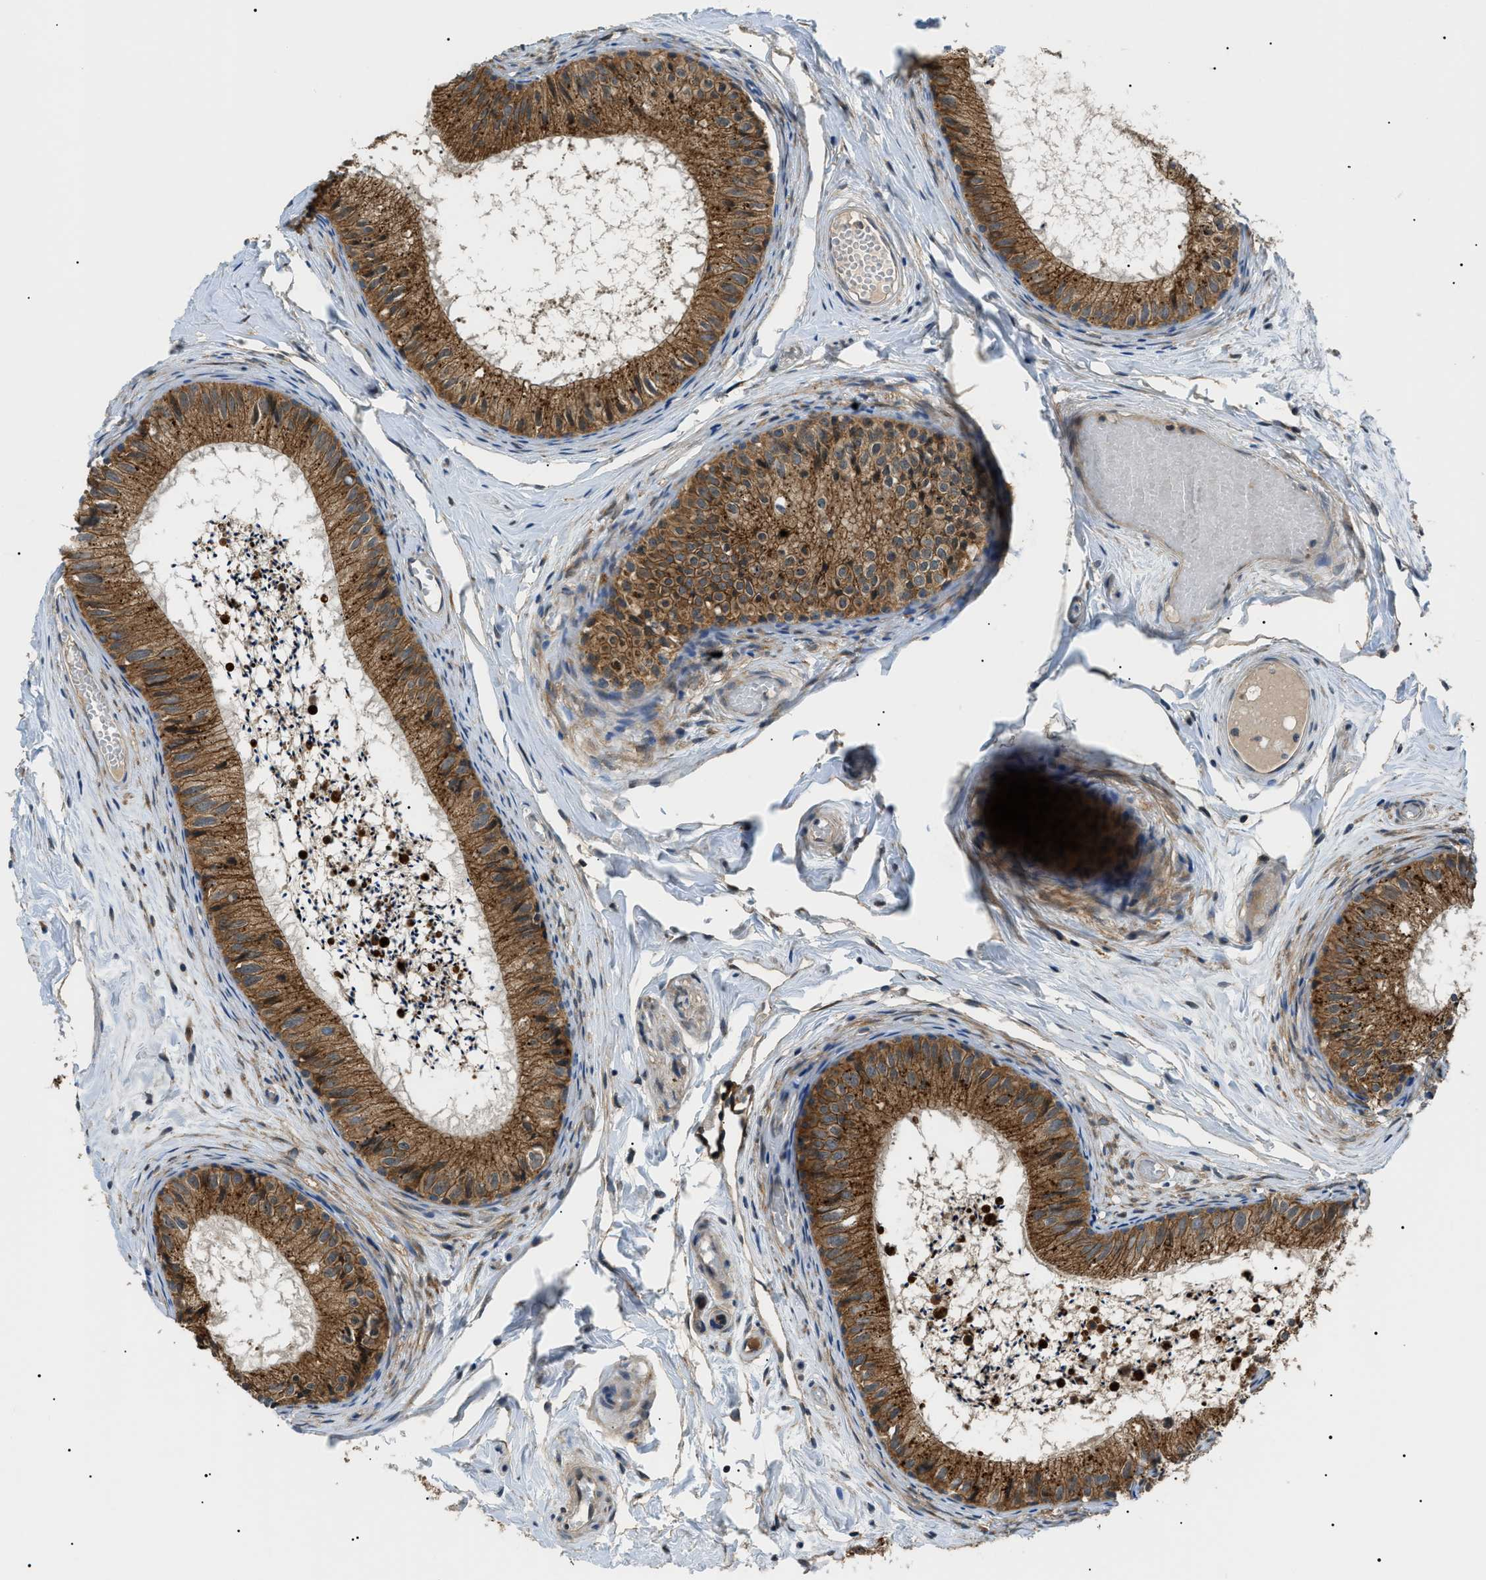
{"staining": {"intensity": "strong", "quantity": ">75%", "location": "cytoplasmic/membranous"}, "tissue": "epididymis", "cell_type": "Glandular cells", "image_type": "normal", "snomed": [{"axis": "morphology", "description": "Normal tissue, NOS"}, {"axis": "topography", "description": "Epididymis"}], "caption": "Protein expression analysis of unremarkable human epididymis reveals strong cytoplasmic/membranous positivity in about >75% of glandular cells.", "gene": "SRPK1", "patient": {"sex": "male", "age": 46}}